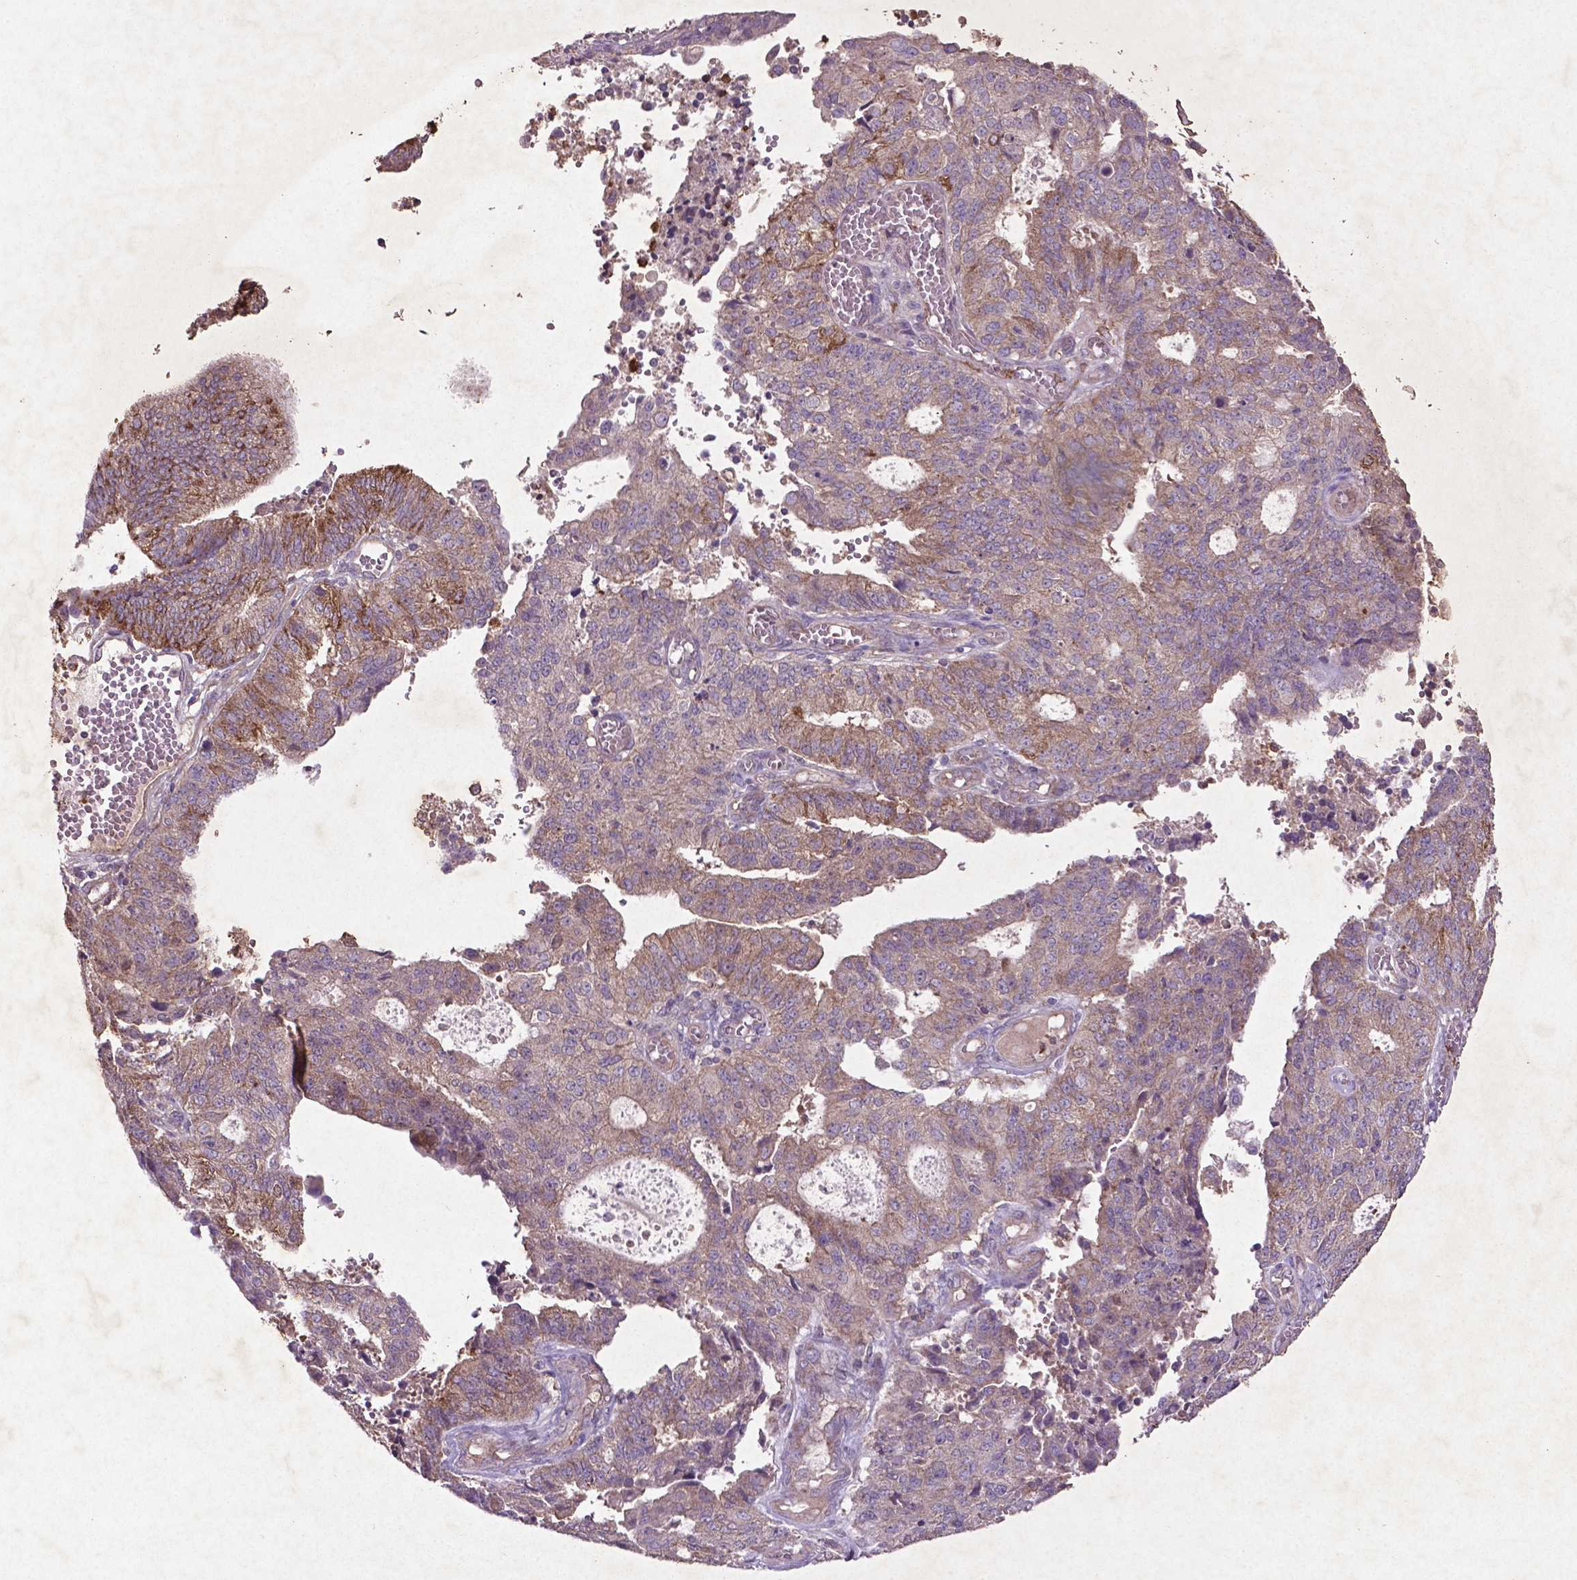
{"staining": {"intensity": "moderate", "quantity": ">75%", "location": "cytoplasmic/membranous"}, "tissue": "endometrial cancer", "cell_type": "Tumor cells", "image_type": "cancer", "snomed": [{"axis": "morphology", "description": "Adenocarcinoma, NOS"}, {"axis": "topography", "description": "Endometrium"}], "caption": "This histopathology image exhibits adenocarcinoma (endometrial) stained with immunohistochemistry to label a protein in brown. The cytoplasmic/membranous of tumor cells show moderate positivity for the protein. Nuclei are counter-stained blue.", "gene": "MTOR", "patient": {"sex": "female", "age": 82}}